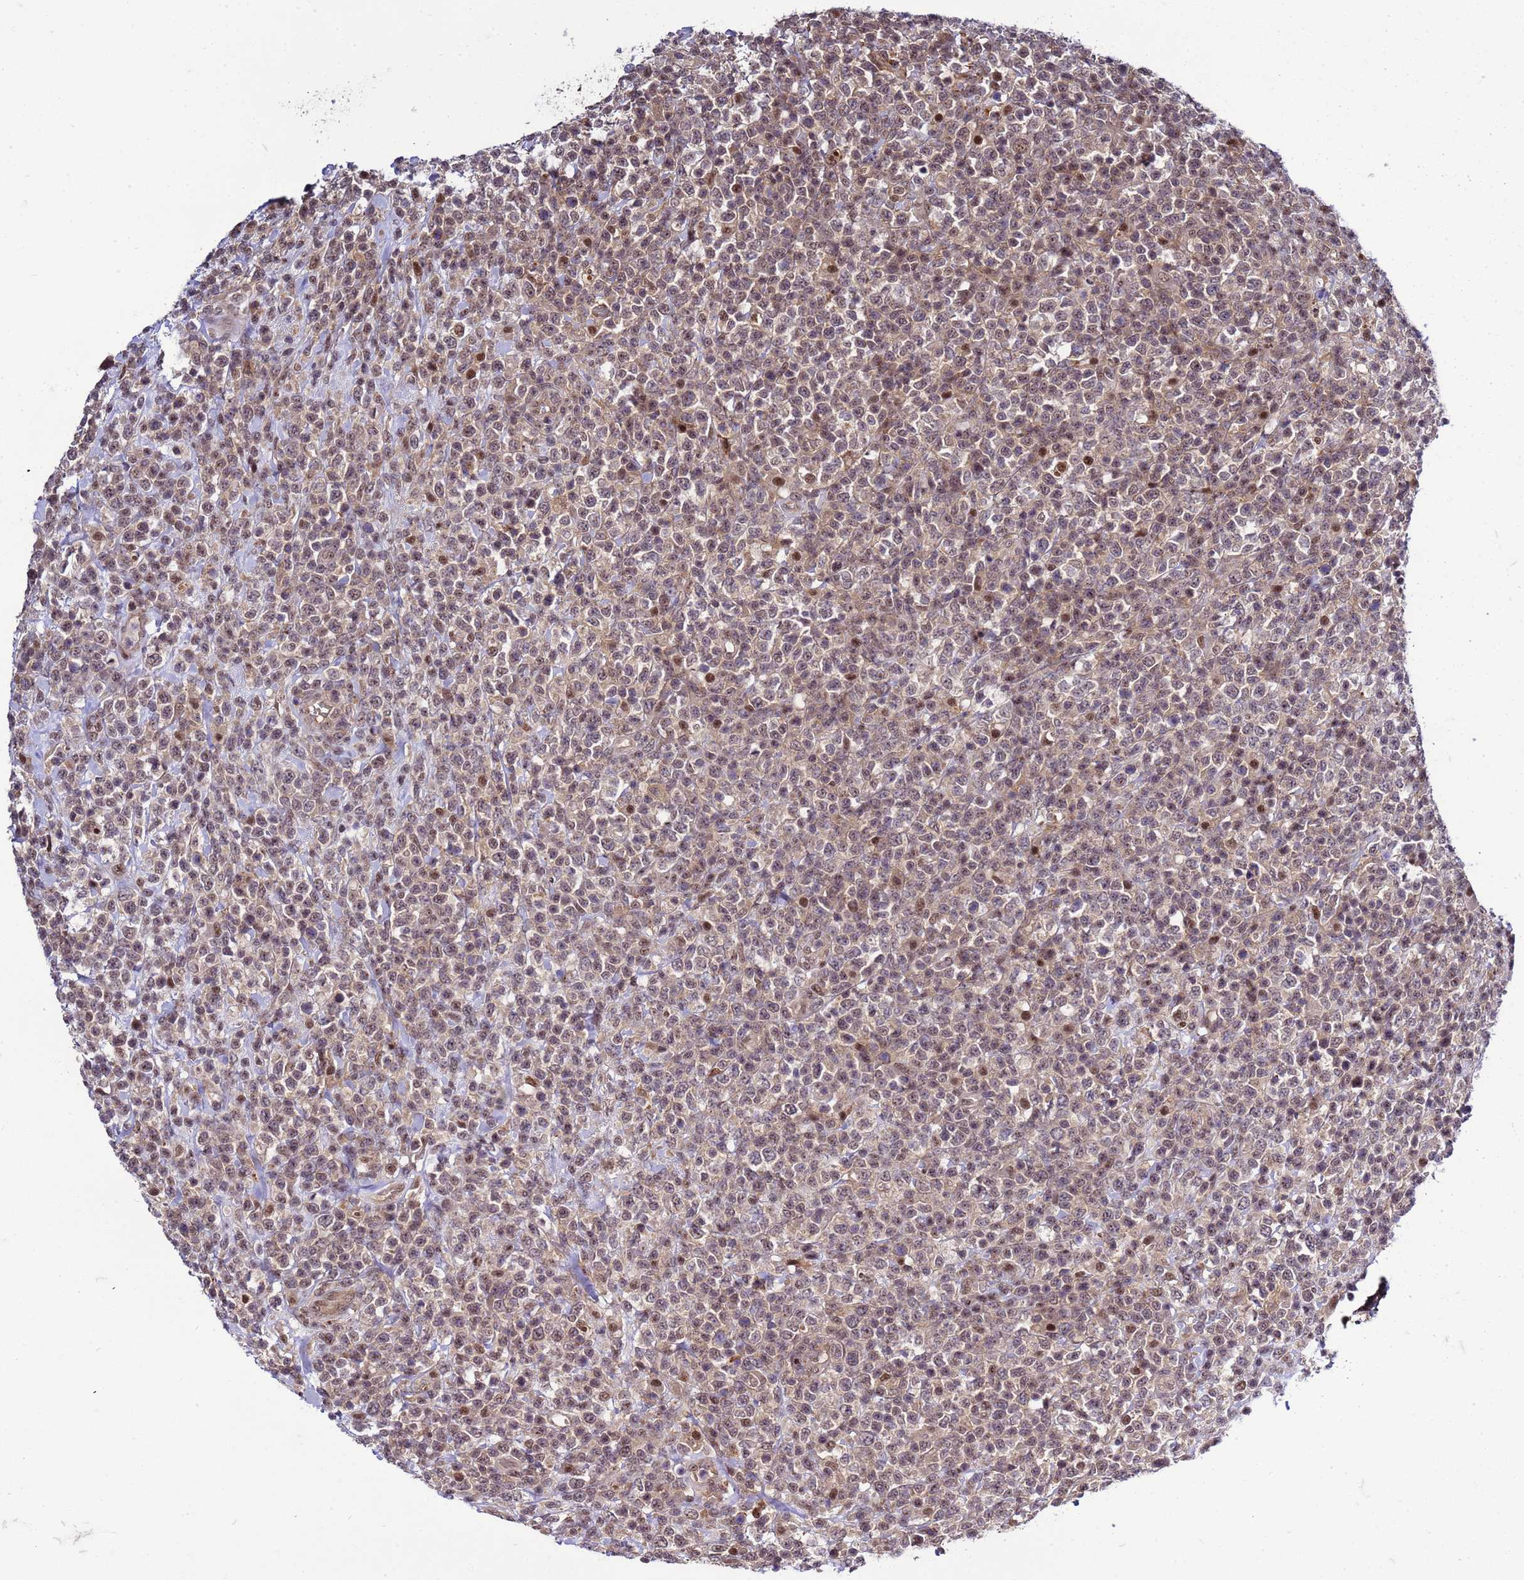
{"staining": {"intensity": "weak", "quantity": ">75%", "location": "nuclear"}, "tissue": "lymphoma", "cell_type": "Tumor cells", "image_type": "cancer", "snomed": [{"axis": "morphology", "description": "Malignant lymphoma, non-Hodgkin's type, High grade"}, {"axis": "topography", "description": "Colon"}], "caption": "Immunohistochemistry (IHC) micrograph of human lymphoma stained for a protein (brown), which exhibits low levels of weak nuclear staining in about >75% of tumor cells.", "gene": "GEN1", "patient": {"sex": "female", "age": 53}}